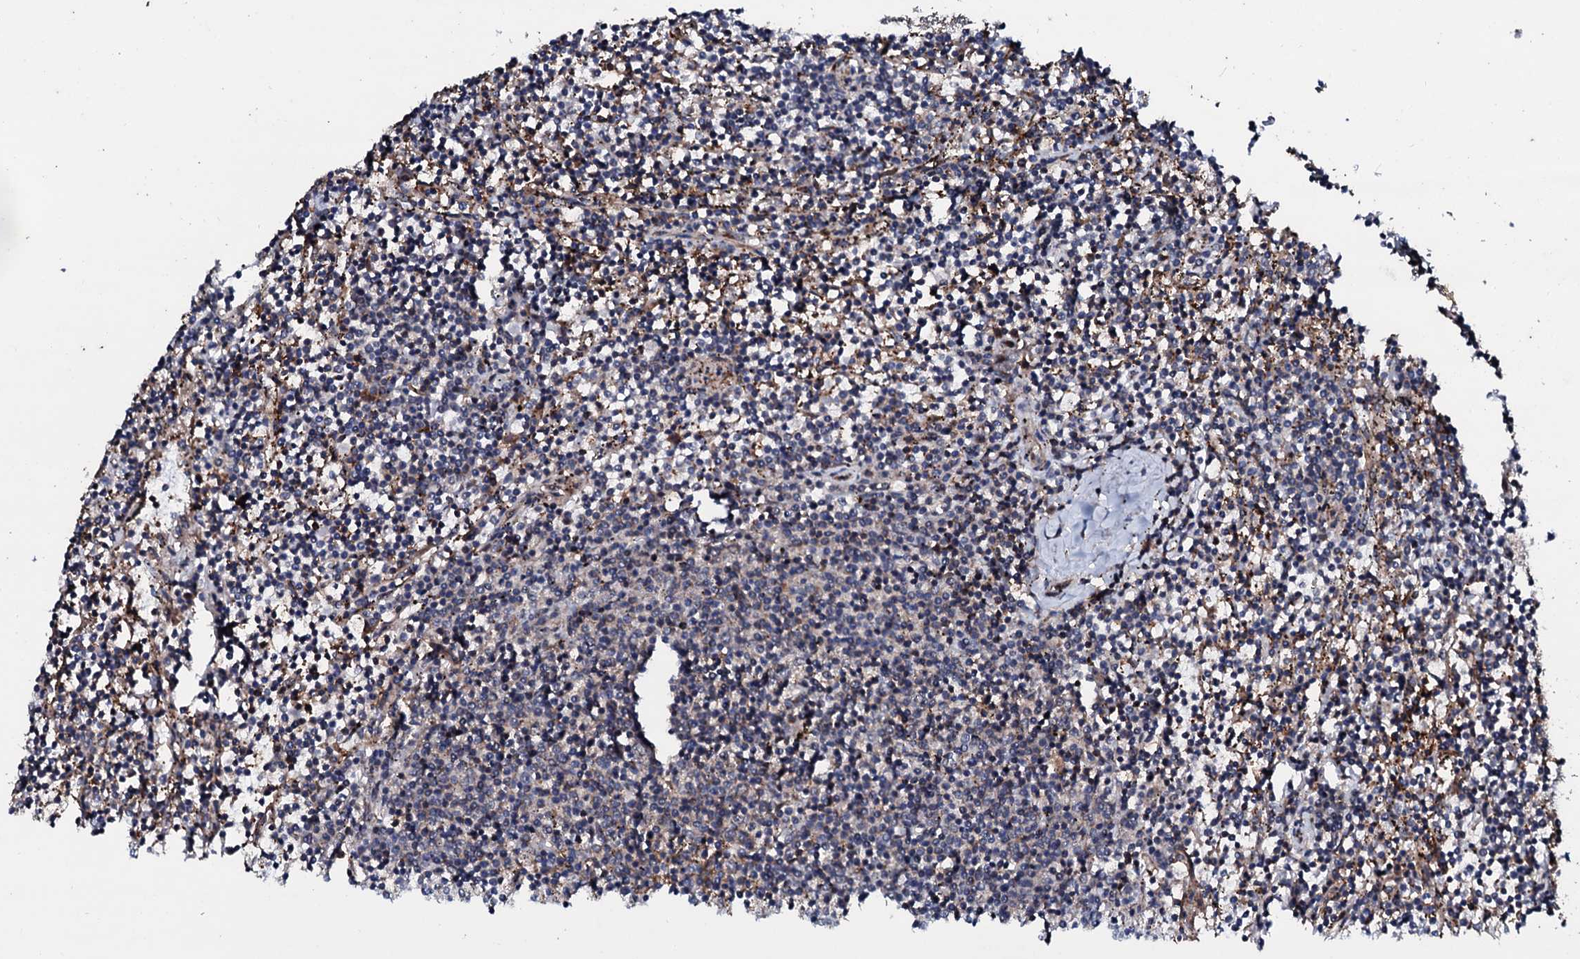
{"staining": {"intensity": "negative", "quantity": "none", "location": "none"}, "tissue": "lymphoma", "cell_type": "Tumor cells", "image_type": "cancer", "snomed": [{"axis": "morphology", "description": "Malignant lymphoma, non-Hodgkin's type, Low grade"}, {"axis": "topography", "description": "Spleen"}], "caption": "Tumor cells show no significant protein expression in lymphoma.", "gene": "SDHAF2", "patient": {"sex": "female", "age": 50}}